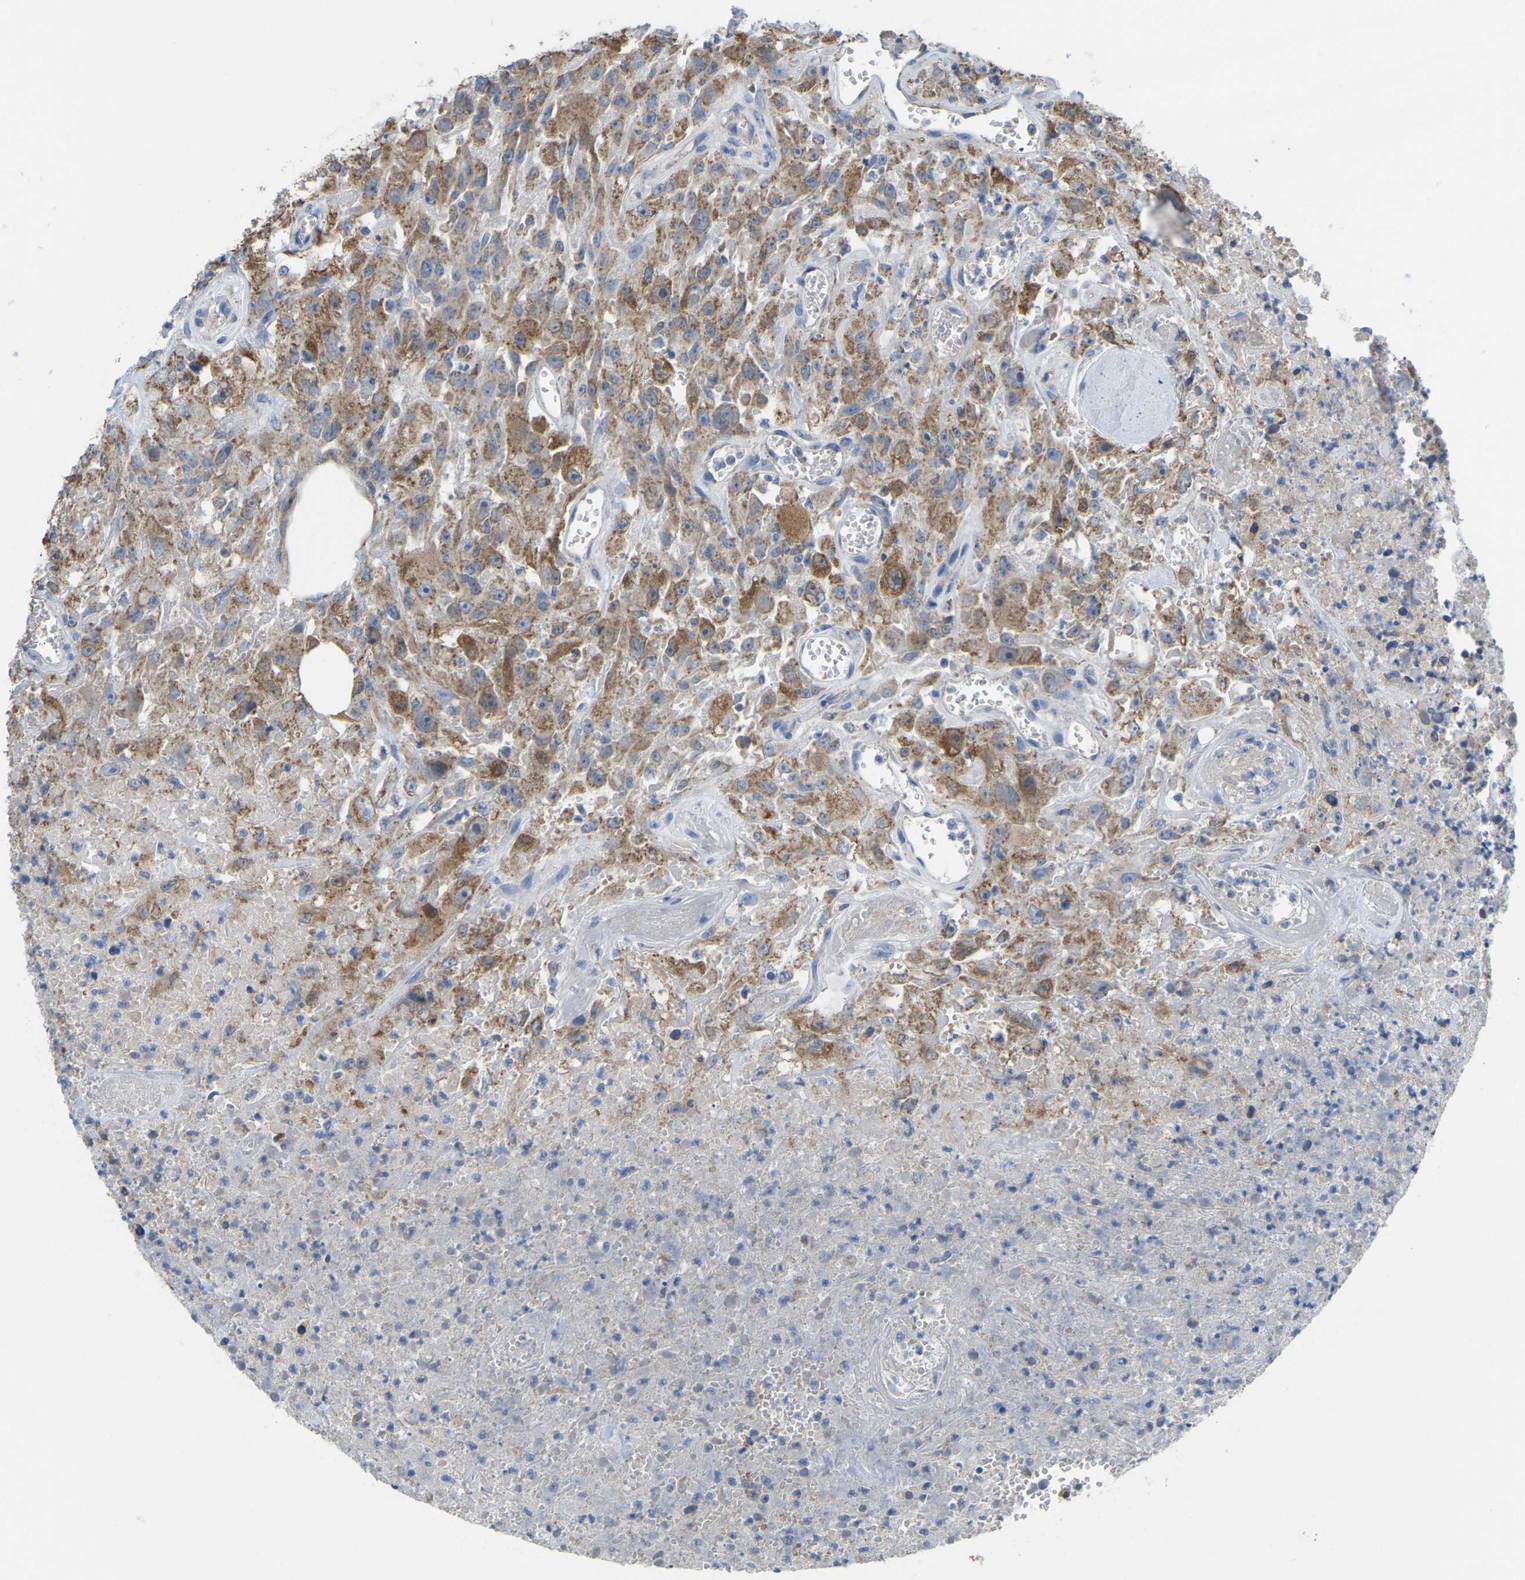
{"staining": {"intensity": "moderate", "quantity": ">75%", "location": "cytoplasmic/membranous"}, "tissue": "urothelial cancer", "cell_type": "Tumor cells", "image_type": "cancer", "snomed": [{"axis": "morphology", "description": "Urothelial carcinoma, High grade"}, {"axis": "topography", "description": "Urinary bladder"}], "caption": "Protein staining of urothelial cancer tissue exhibits moderate cytoplasmic/membranous staining in approximately >75% of tumor cells.", "gene": "SERPINB5", "patient": {"sex": "male", "age": 46}}